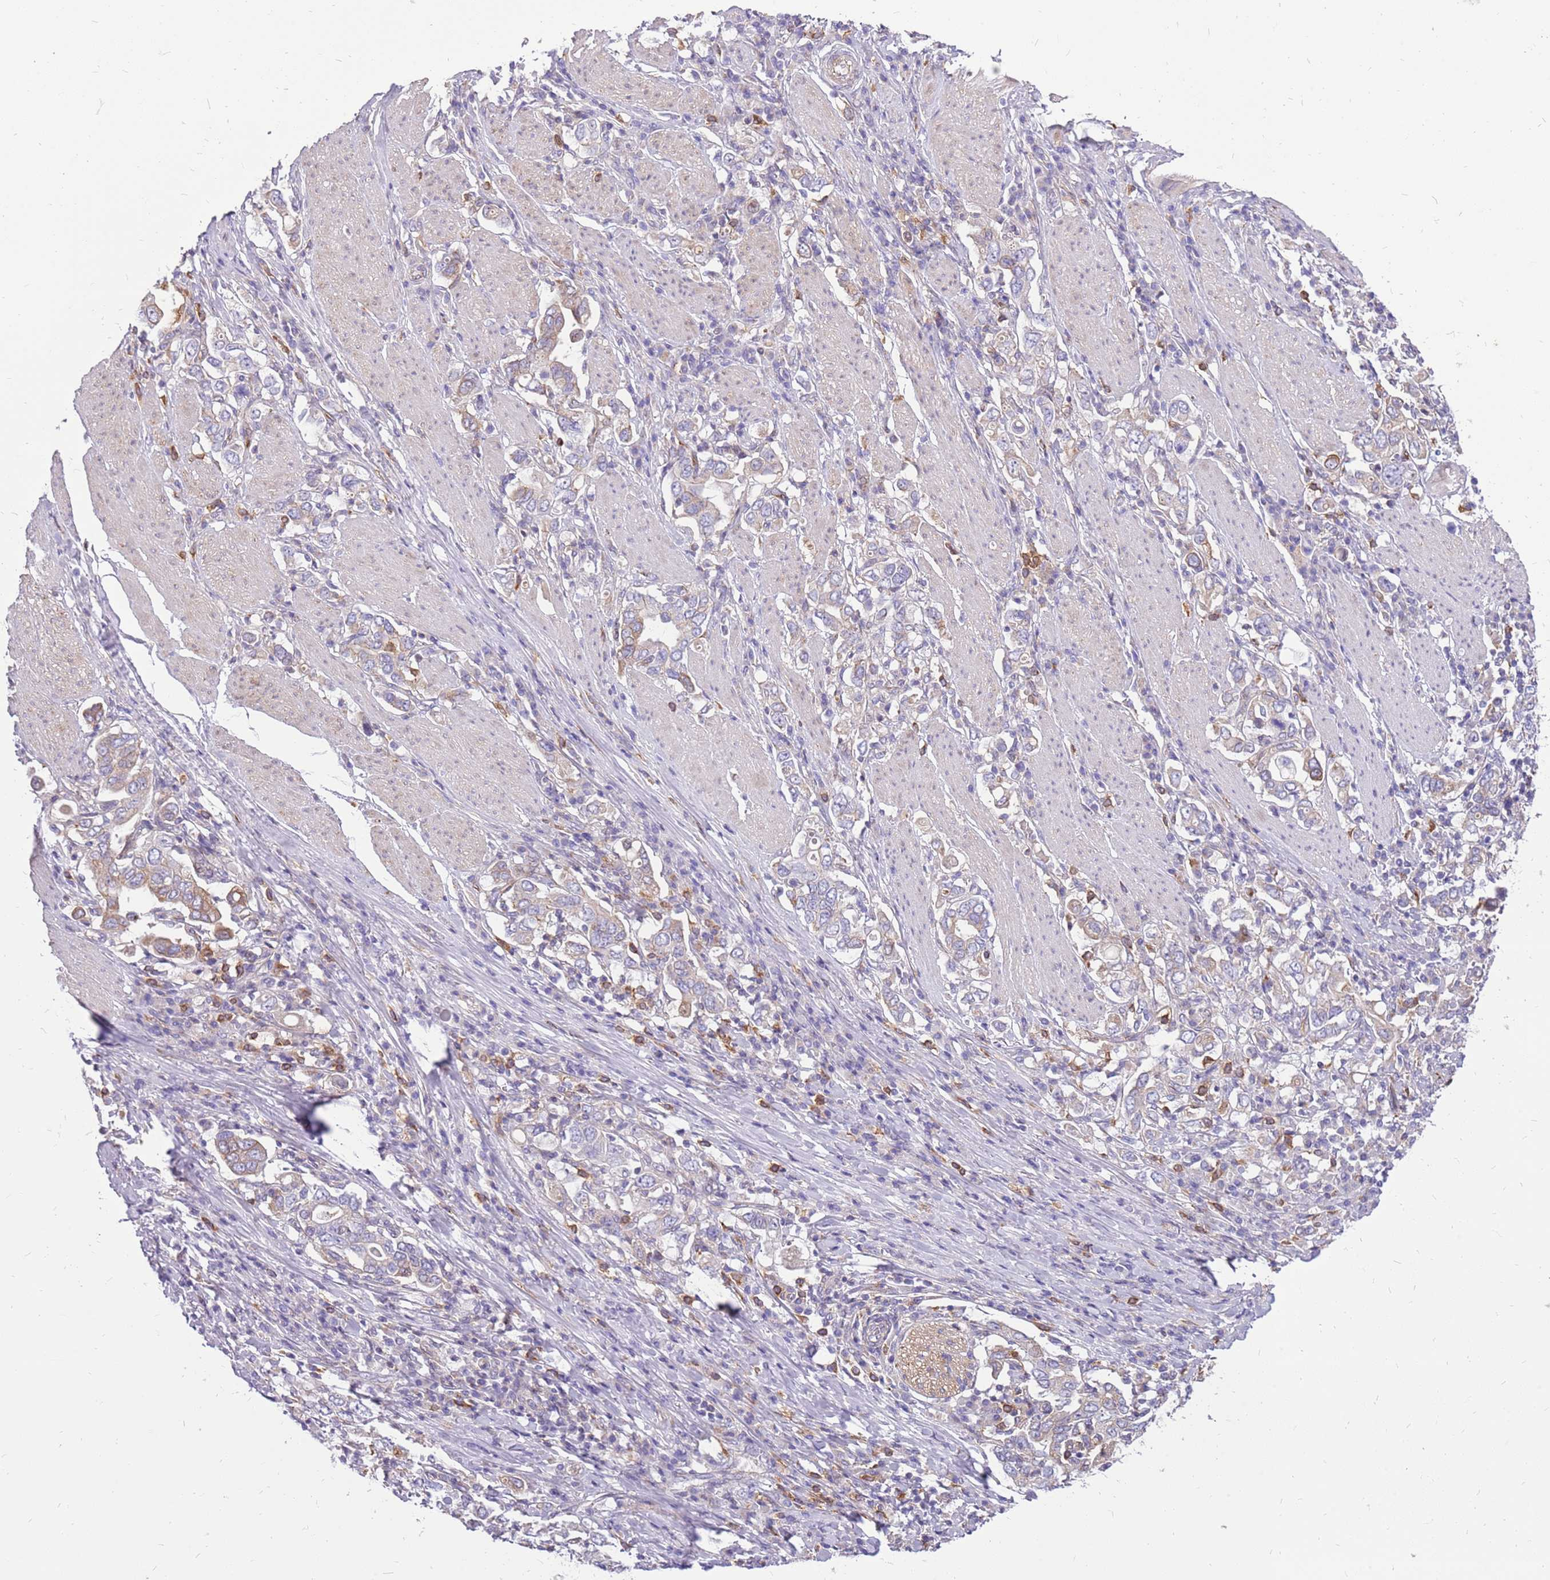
{"staining": {"intensity": "negative", "quantity": "none", "location": "none"}, "tissue": "stomach cancer", "cell_type": "Tumor cells", "image_type": "cancer", "snomed": [{"axis": "morphology", "description": "Adenocarcinoma, NOS"}, {"axis": "topography", "description": "Stomach, upper"}], "caption": "An image of human stomach adenocarcinoma is negative for staining in tumor cells.", "gene": "WDR90", "patient": {"sex": "male", "age": 62}}